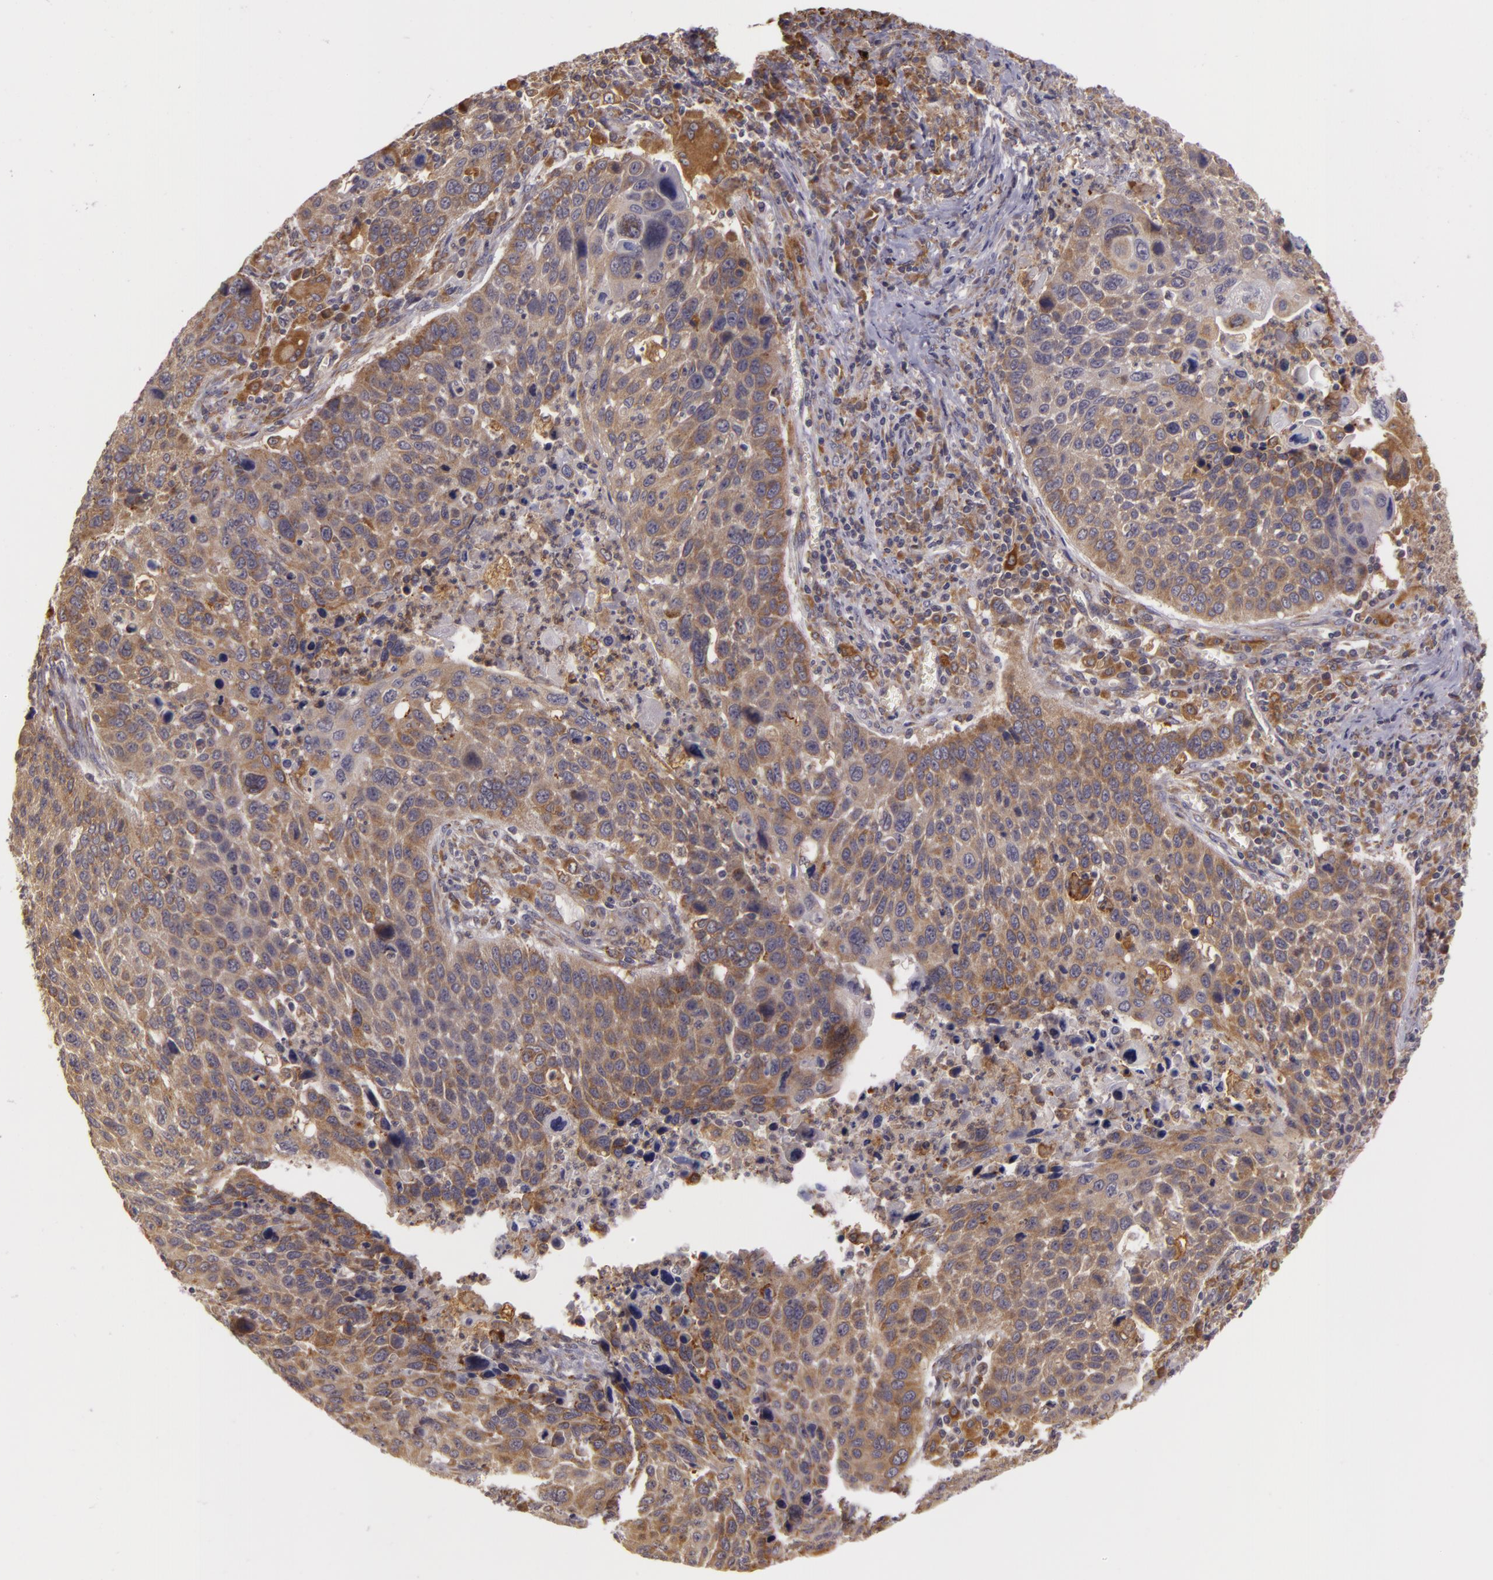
{"staining": {"intensity": "moderate", "quantity": "25%-75%", "location": "cytoplasmic/membranous"}, "tissue": "lung cancer", "cell_type": "Tumor cells", "image_type": "cancer", "snomed": [{"axis": "morphology", "description": "Squamous cell carcinoma, NOS"}, {"axis": "topography", "description": "Lung"}], "caption": "A photomicrograph of human squamous cell carcinoma (lung) stained for a protein displays moderate cytoplasmic/membranous brown staining in tumor cells.", "gene": "PPP1R3F", "patient": {"sex": "male", "age": 68}}